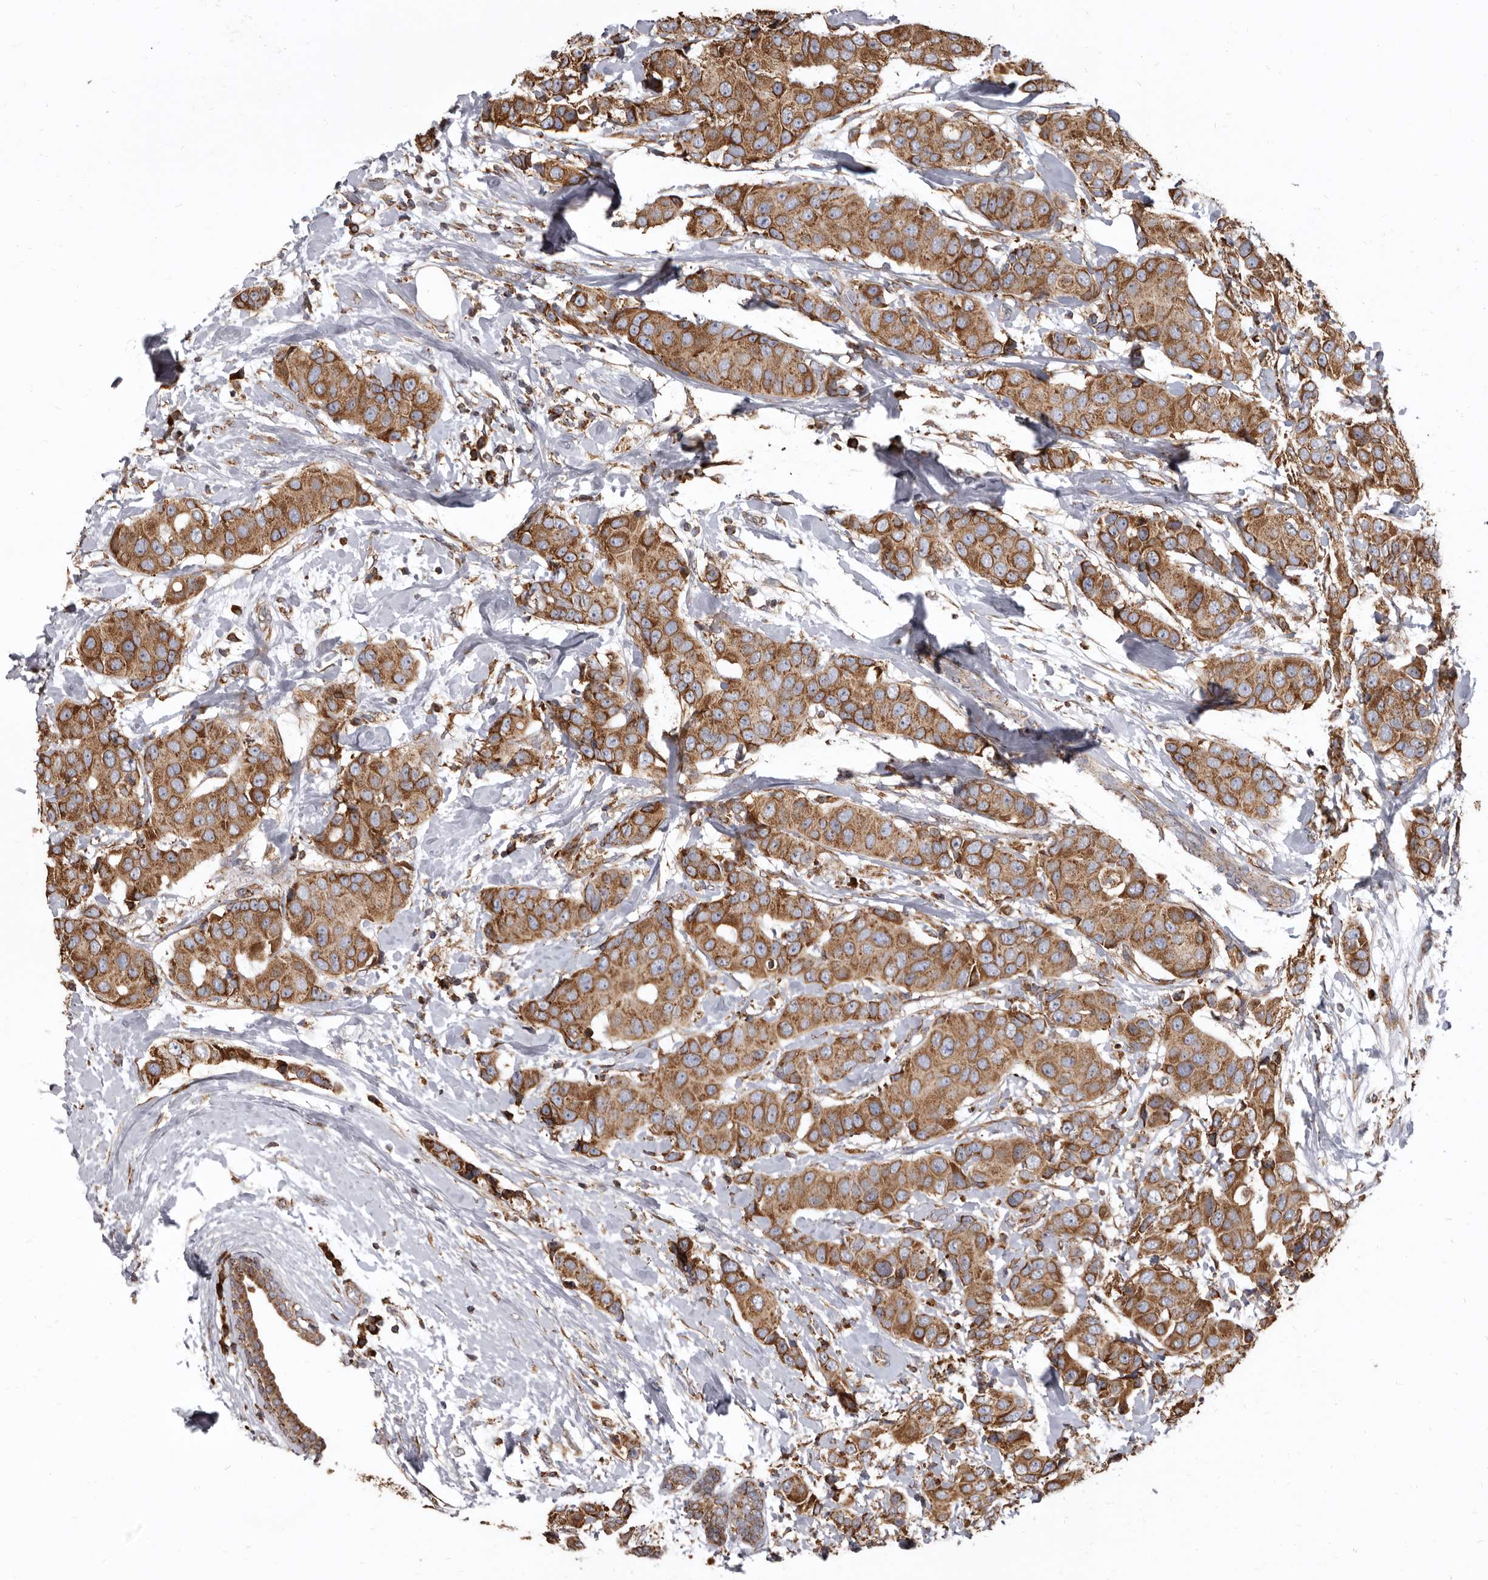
{"staining": {"intensity": "moderate", "quantity": ">75%", "location": "cytoplasmic/membranous"}, "tissue": "breast cancer", "cell_type": "Tumor cells", "image_type": "cancer", "snomed": [{"axis": "morphology", "description": "Normal tissue, NOS"}, {"axis": "morphology", "description": "Duct carcinoma"}, {"axis": "topography", "description": "Breast"}], "caption": "Breast cancer stained for a protein exhibits moderate cytoplasmic/membranous positivity in tumor cells.", "gene": "CDK5RAP3", "patient": {"sex": "female", "age": 39}}